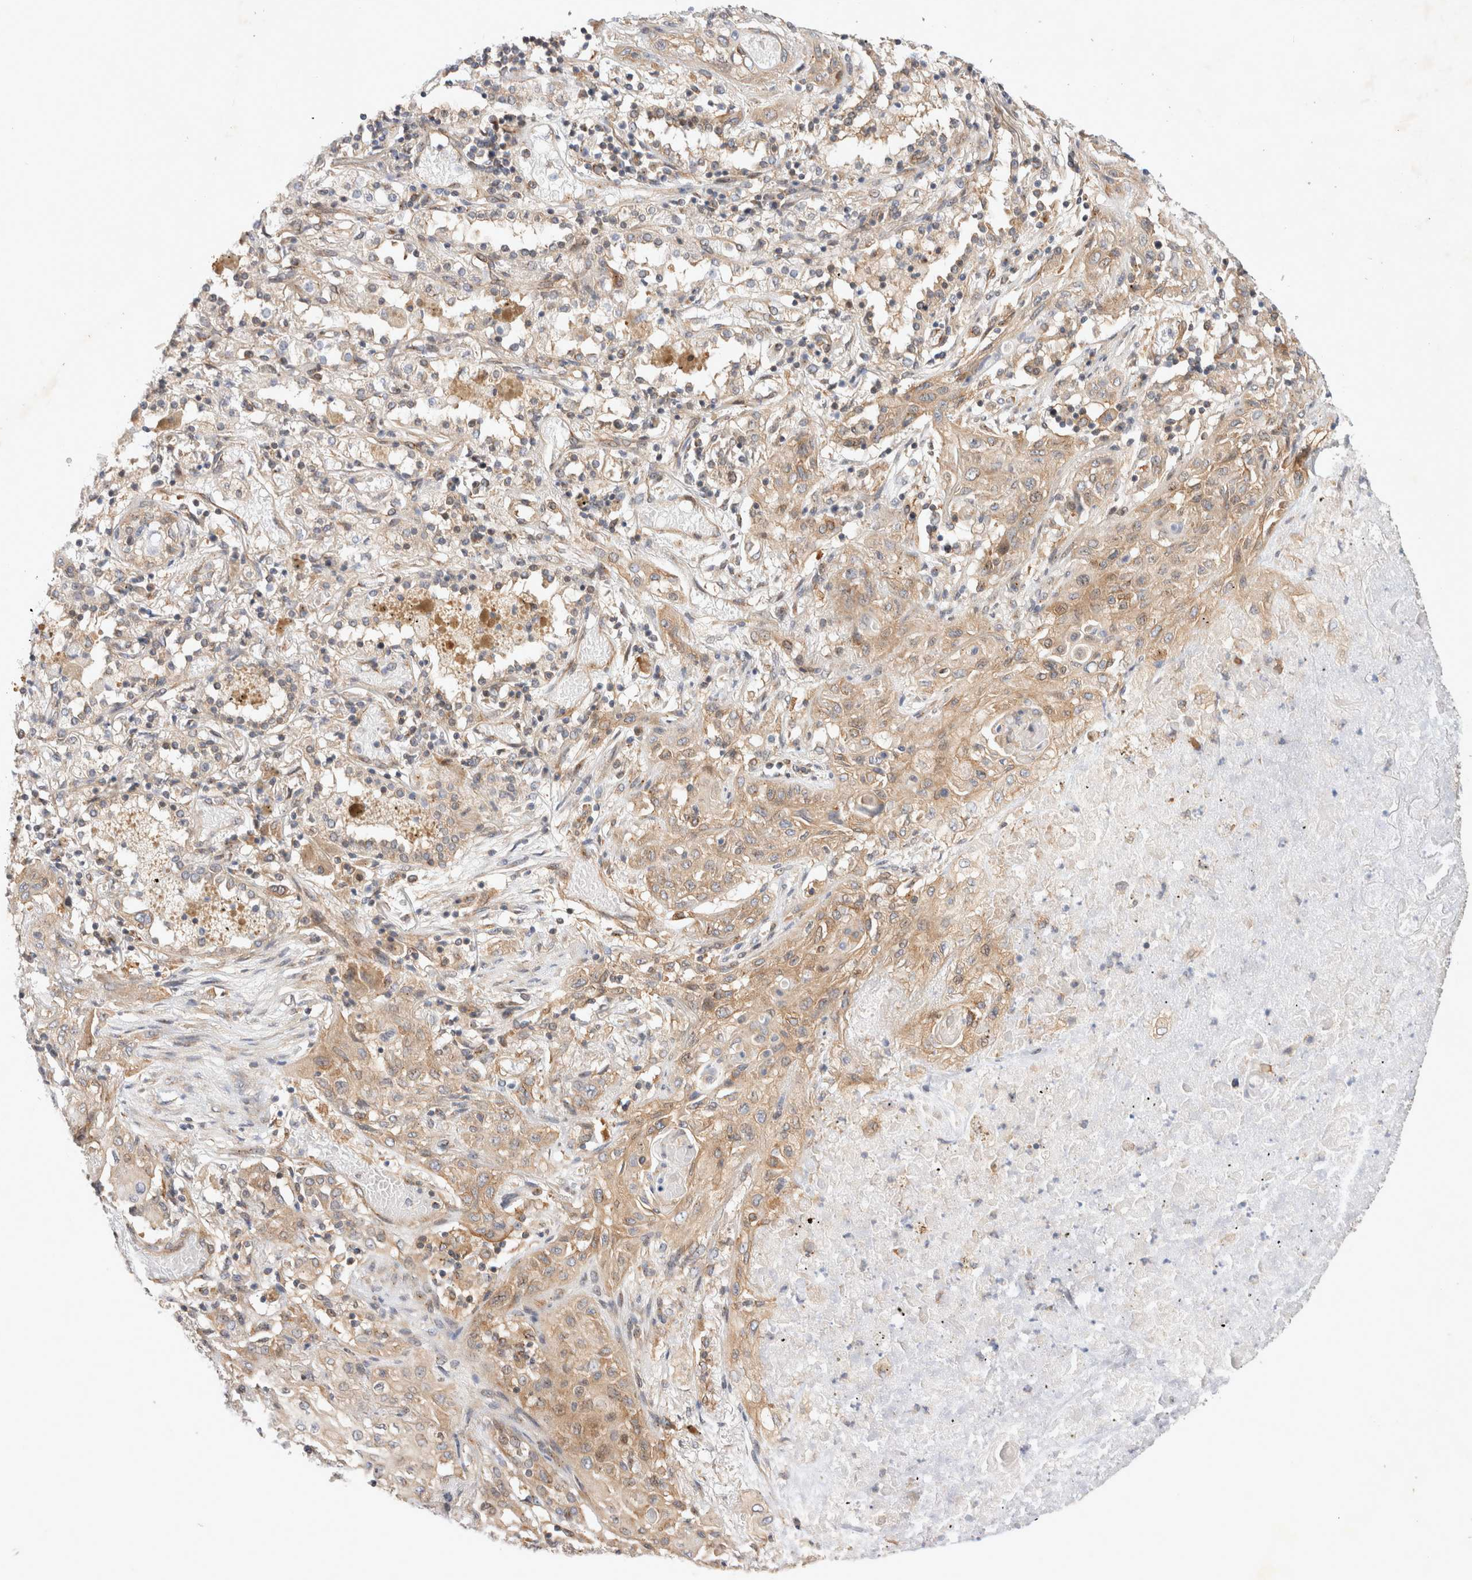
{"staining": {"intensity": "weak", "quantity": ">75%", "location": "cytoplasmic/membranous"}, "tissue": "lung cancer", "cell_type": "Tumor cells", "image_type": "cancer", "snomed": [{"axis": "morphology", "description": "Squamous cell carcinoma, NOS"}, {"axis": "topography", "description": "Lung"}], "caption": "DAB (3,3'-diaminobenzidine) immunohistochemical staining of human lung cancer (squamous cell carcinoma) displays weak cytoplasmic/membranous protein positivity in approximately >75% of tumor cells.", "gene": "GPR150", "patient": {"sex": "female", "age": 47}}